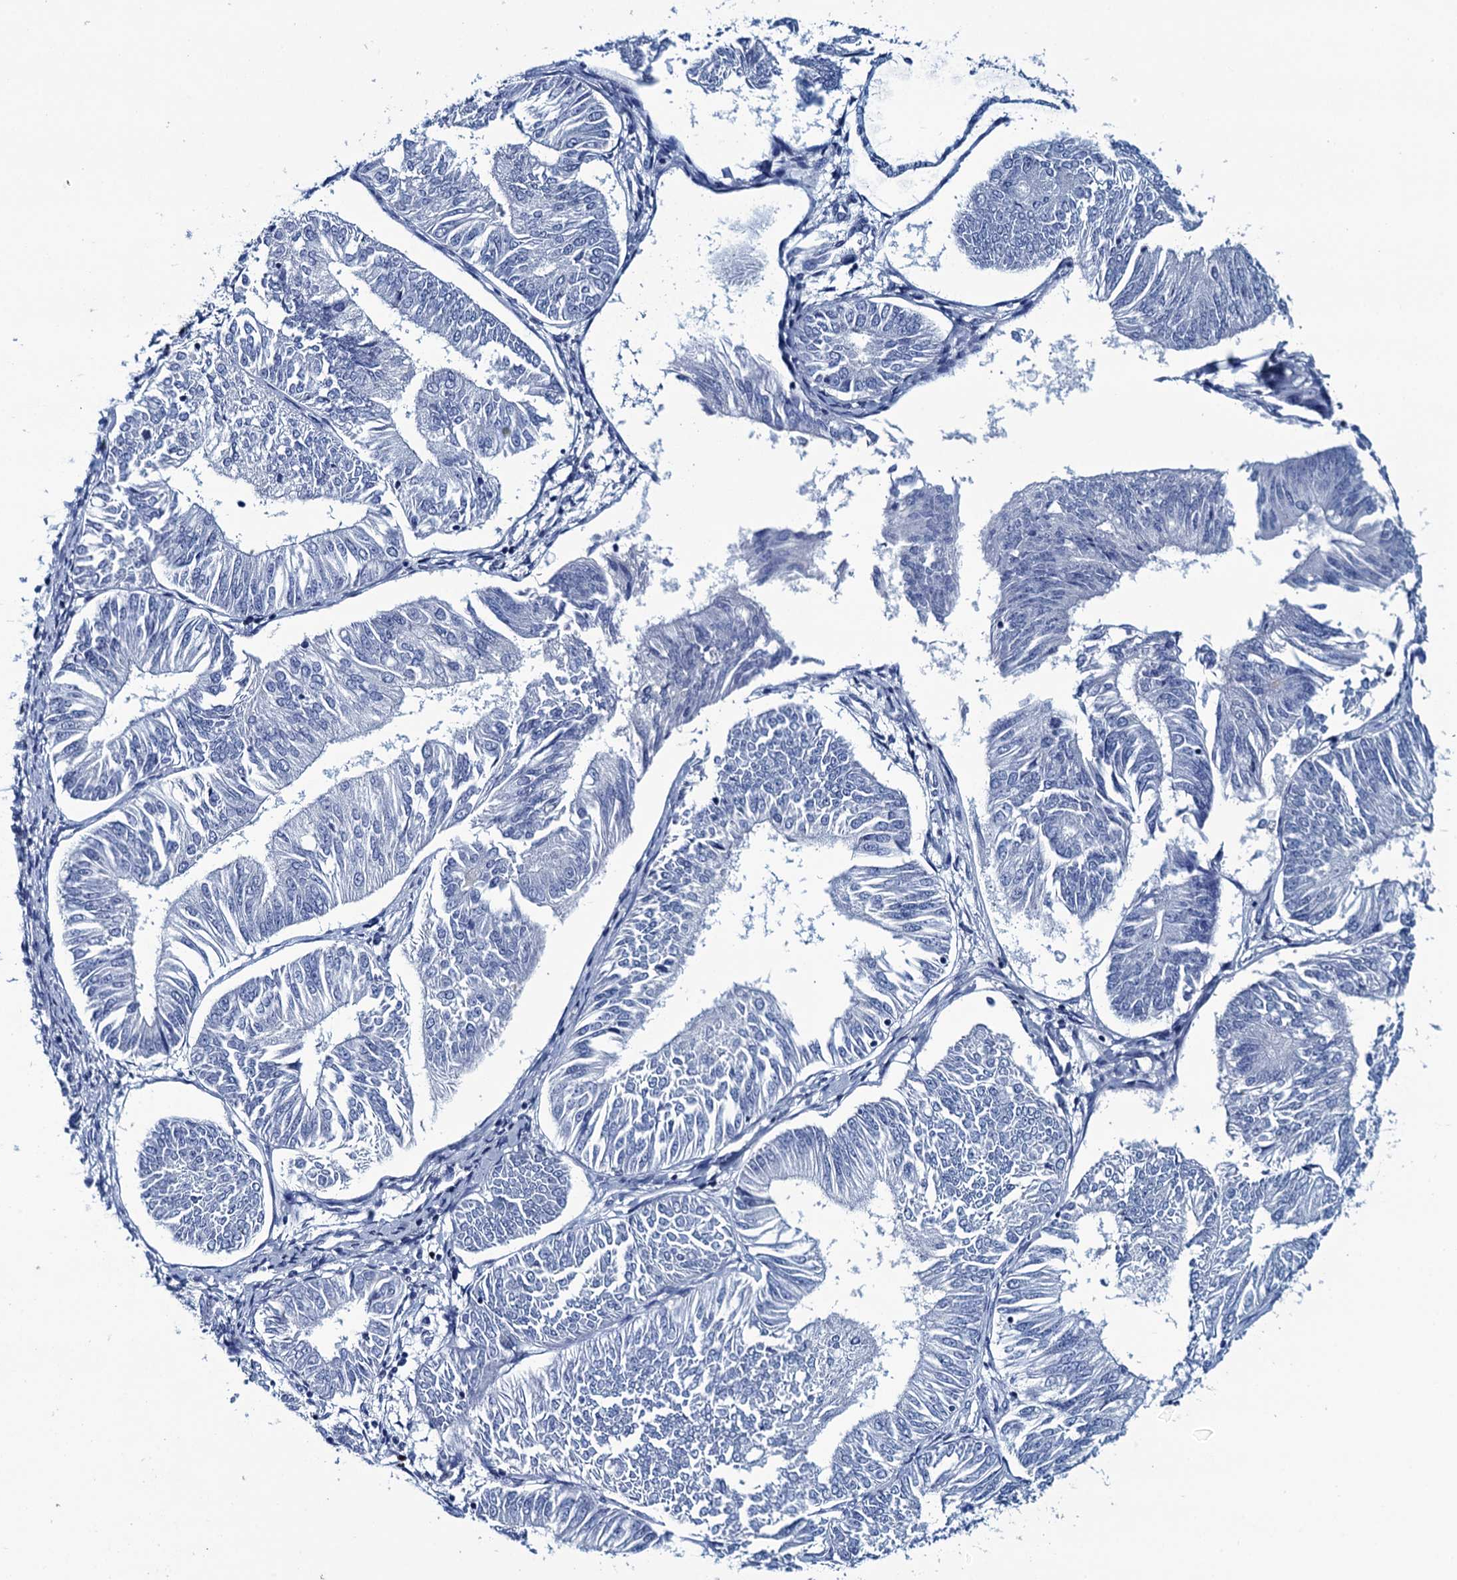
{"staining": {"intensity": "negative", "quantity": "none", "location": "none"}, "tissue": "endometrial cancer", "cell_type": "Tumor cells", "image_type": "cancer", "snomed": [{"axis": "morphology", "description": "Adenocarcinoma, NOS"}, {"axis": "topography", "description": "Endometrium"}], "caption": "This is a image of immunohistochemistry staining of endometrial cancer (adenocarcinoma), which shows no positivity in tumor cells.", "gene": "RHCG", "patient": {"sex": "female", "age": 58}}